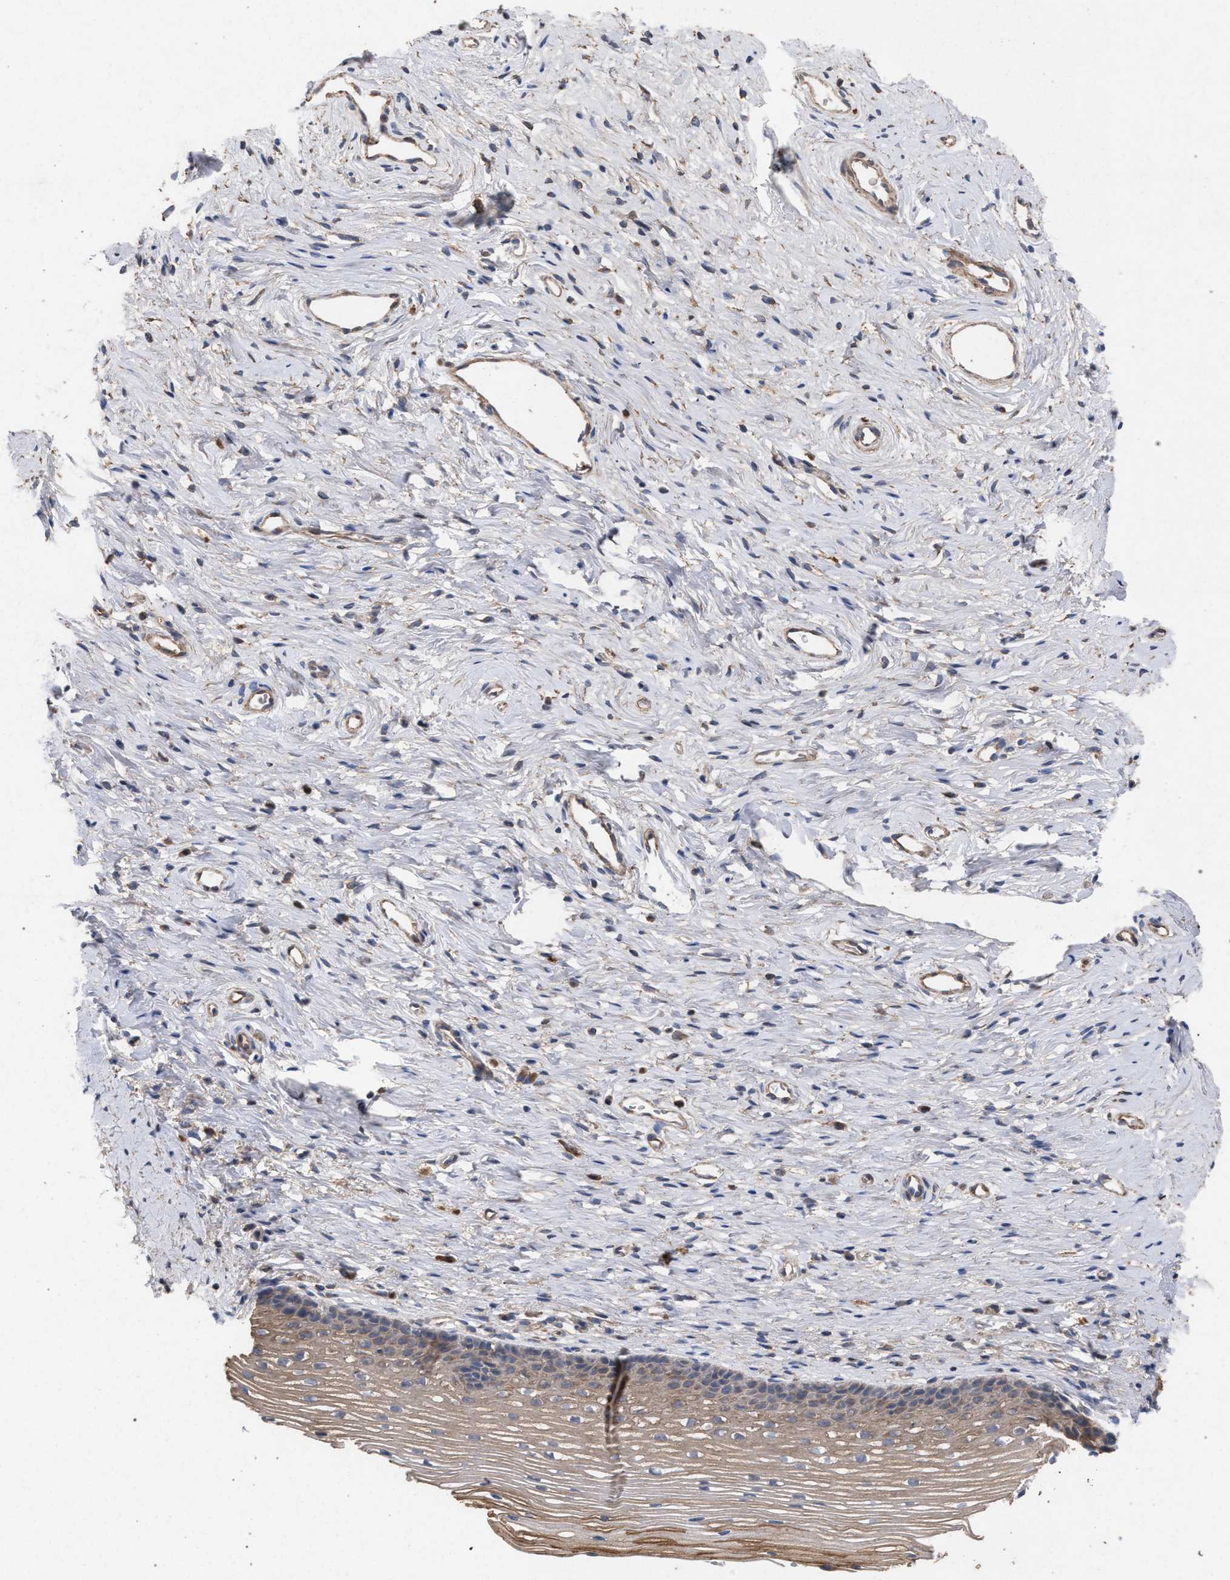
{"staining": {"intensity": "weak", "quantity": "25%-75%", "location": "cytoplasmic/membranous"}, "tissue": "cervix", "cell_type": "Glandular cells", "image_type": "normal", "snomed": [{"axis": "morphology", "description": "Normal tissue, NOS"}, {"axis": "topography", "description": "Cervix"}], "caption": "Cervix stained with DAB (3,3'-diaminobenzidine) immunohistochemistry (IHC) demonstrates low levels of weak cytoplasmic/membranous positivity in about 25%-75% of glandular cells.", "gene": "BCL2L12", "patient": {"sex": "female", "age": 77}}